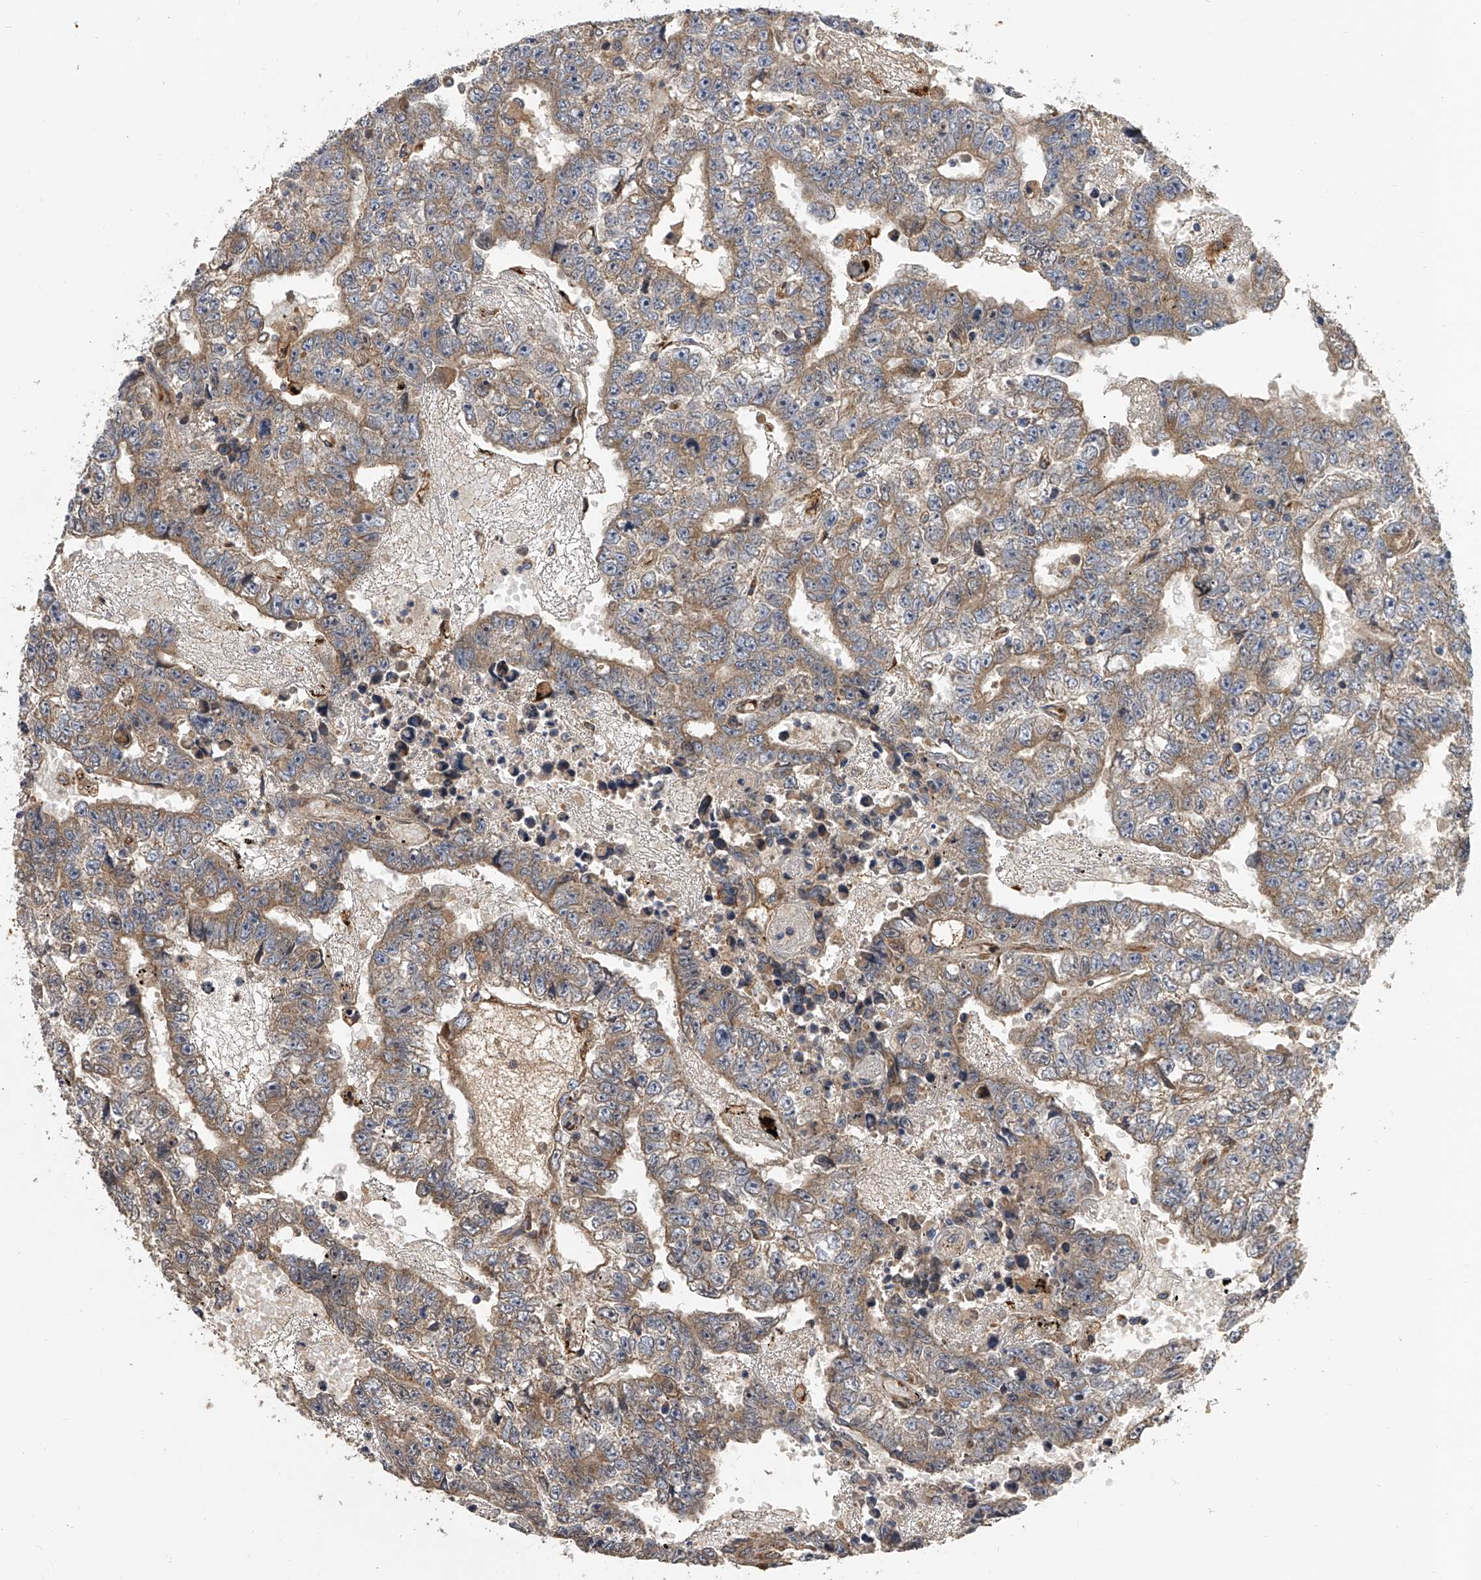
{"staining": {"intensity": "weak", "quantity": "25%-75%", "location": "cytoplasmic/membranous"}, "tissue": "testis cancer", "cell_type": "Tumor cells", "image_type": "cancer", "snomed": [{"axis": "morphology", "description": "Carcinoma, Embryonal, NOS"}, {"axis": "topography", "description": "Testis"}], "caption": "The micrograph displays a brown stain indicating the presence of a protein in the cytoplasmic/membranous of tumor cells in testis embryonal carcinoma.", "gene": "EXOC4", "patient": {"sex": "male", "age": 25}}